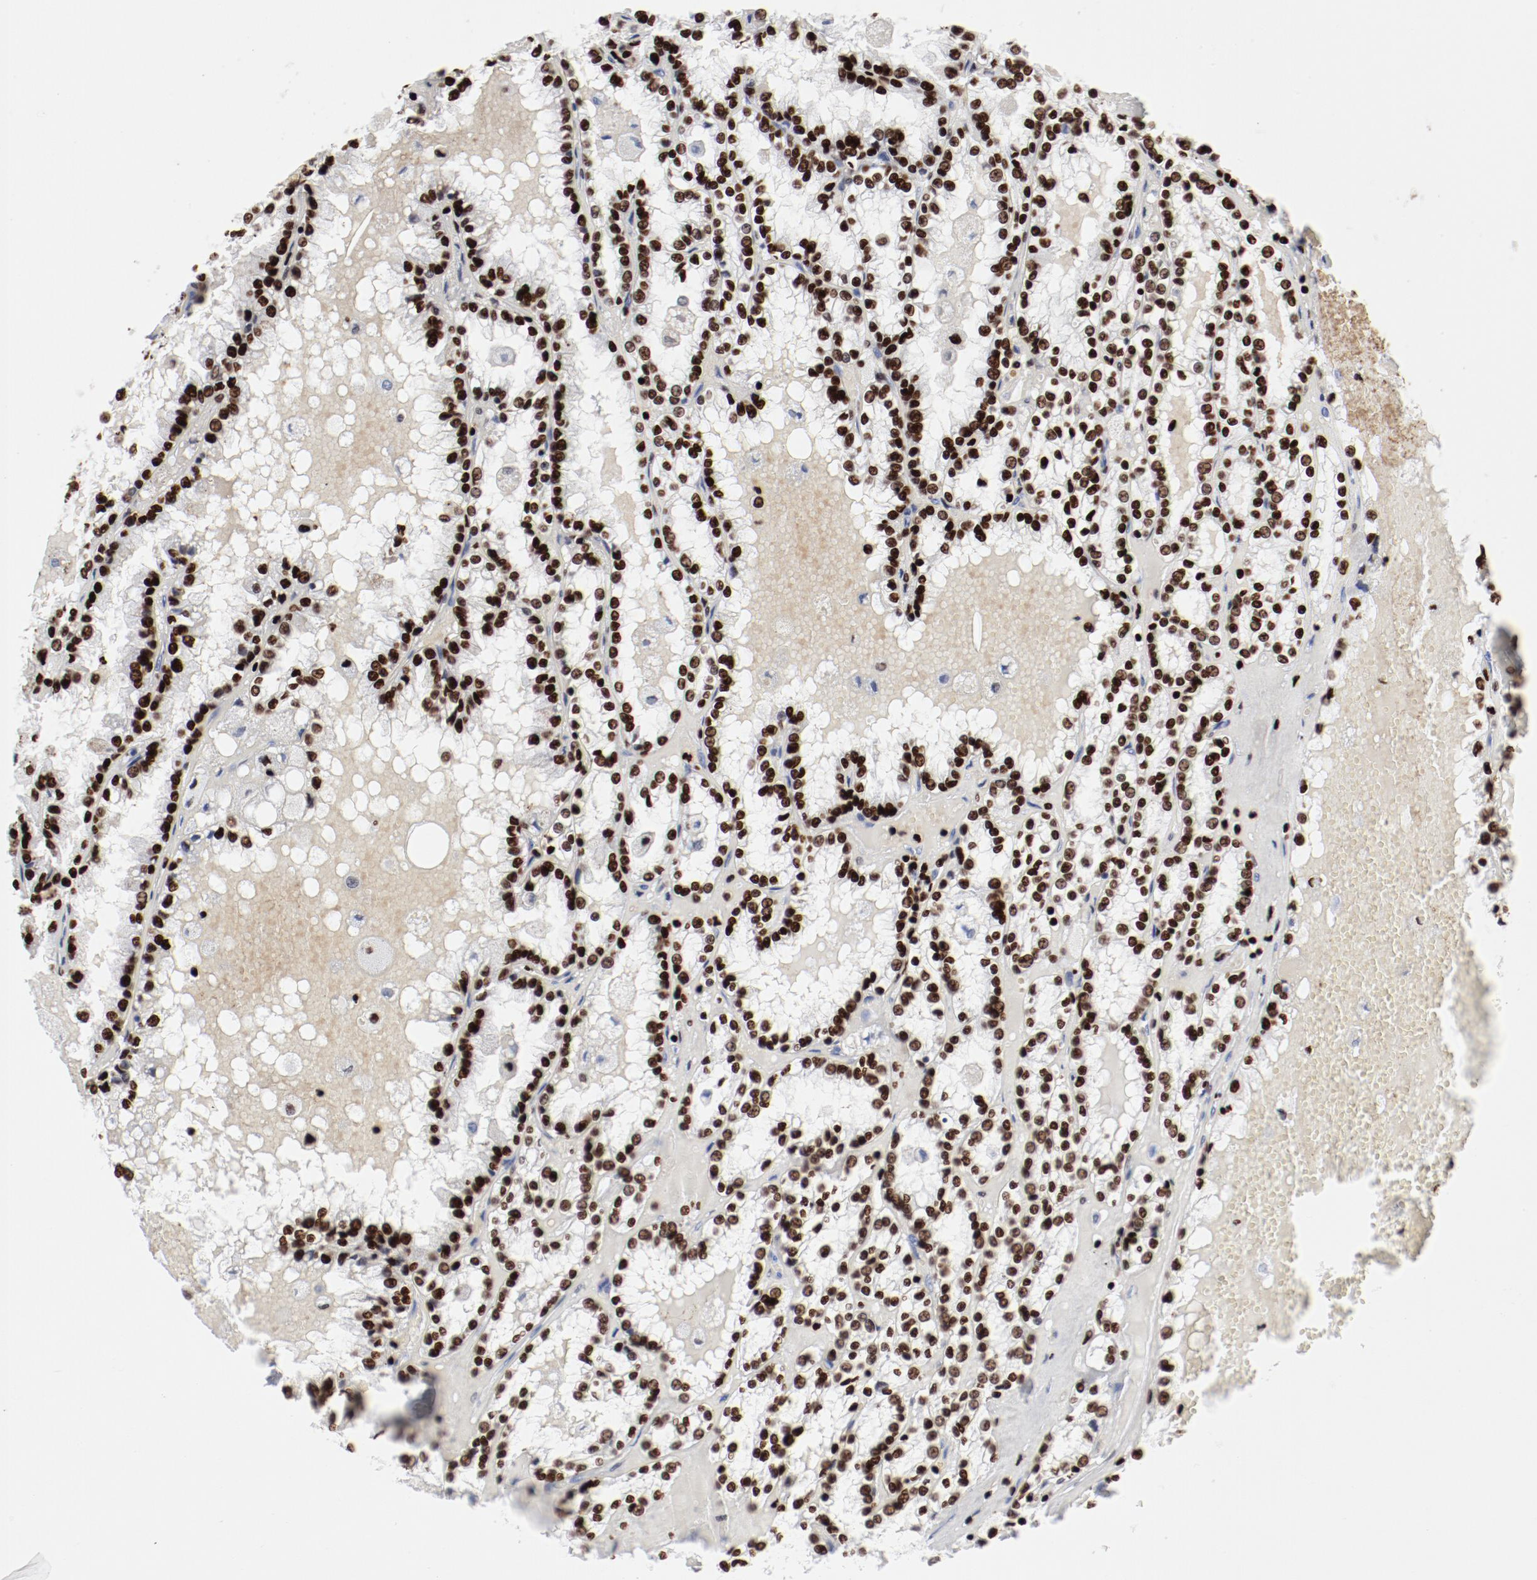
{"staining": {"intensity": "strong", "quantity": ">75%", "location": "nuclear"}, "tissue": "renal cancer", "cell_type": "Tumor cells", "image_type": "cancer", "snomed": [{"axis": "morphology", "description": "Adenocarcinoma, NOS"}, {"axis": "topography", "description": "Kidney"}], "caption": "The immunohistochemical stain highlights strong nuclear staining in tumor cells of renal adenocarcinoma tissue.", "gene": "SMARCC2", "patient": {"sex": "female", "age": 56}}